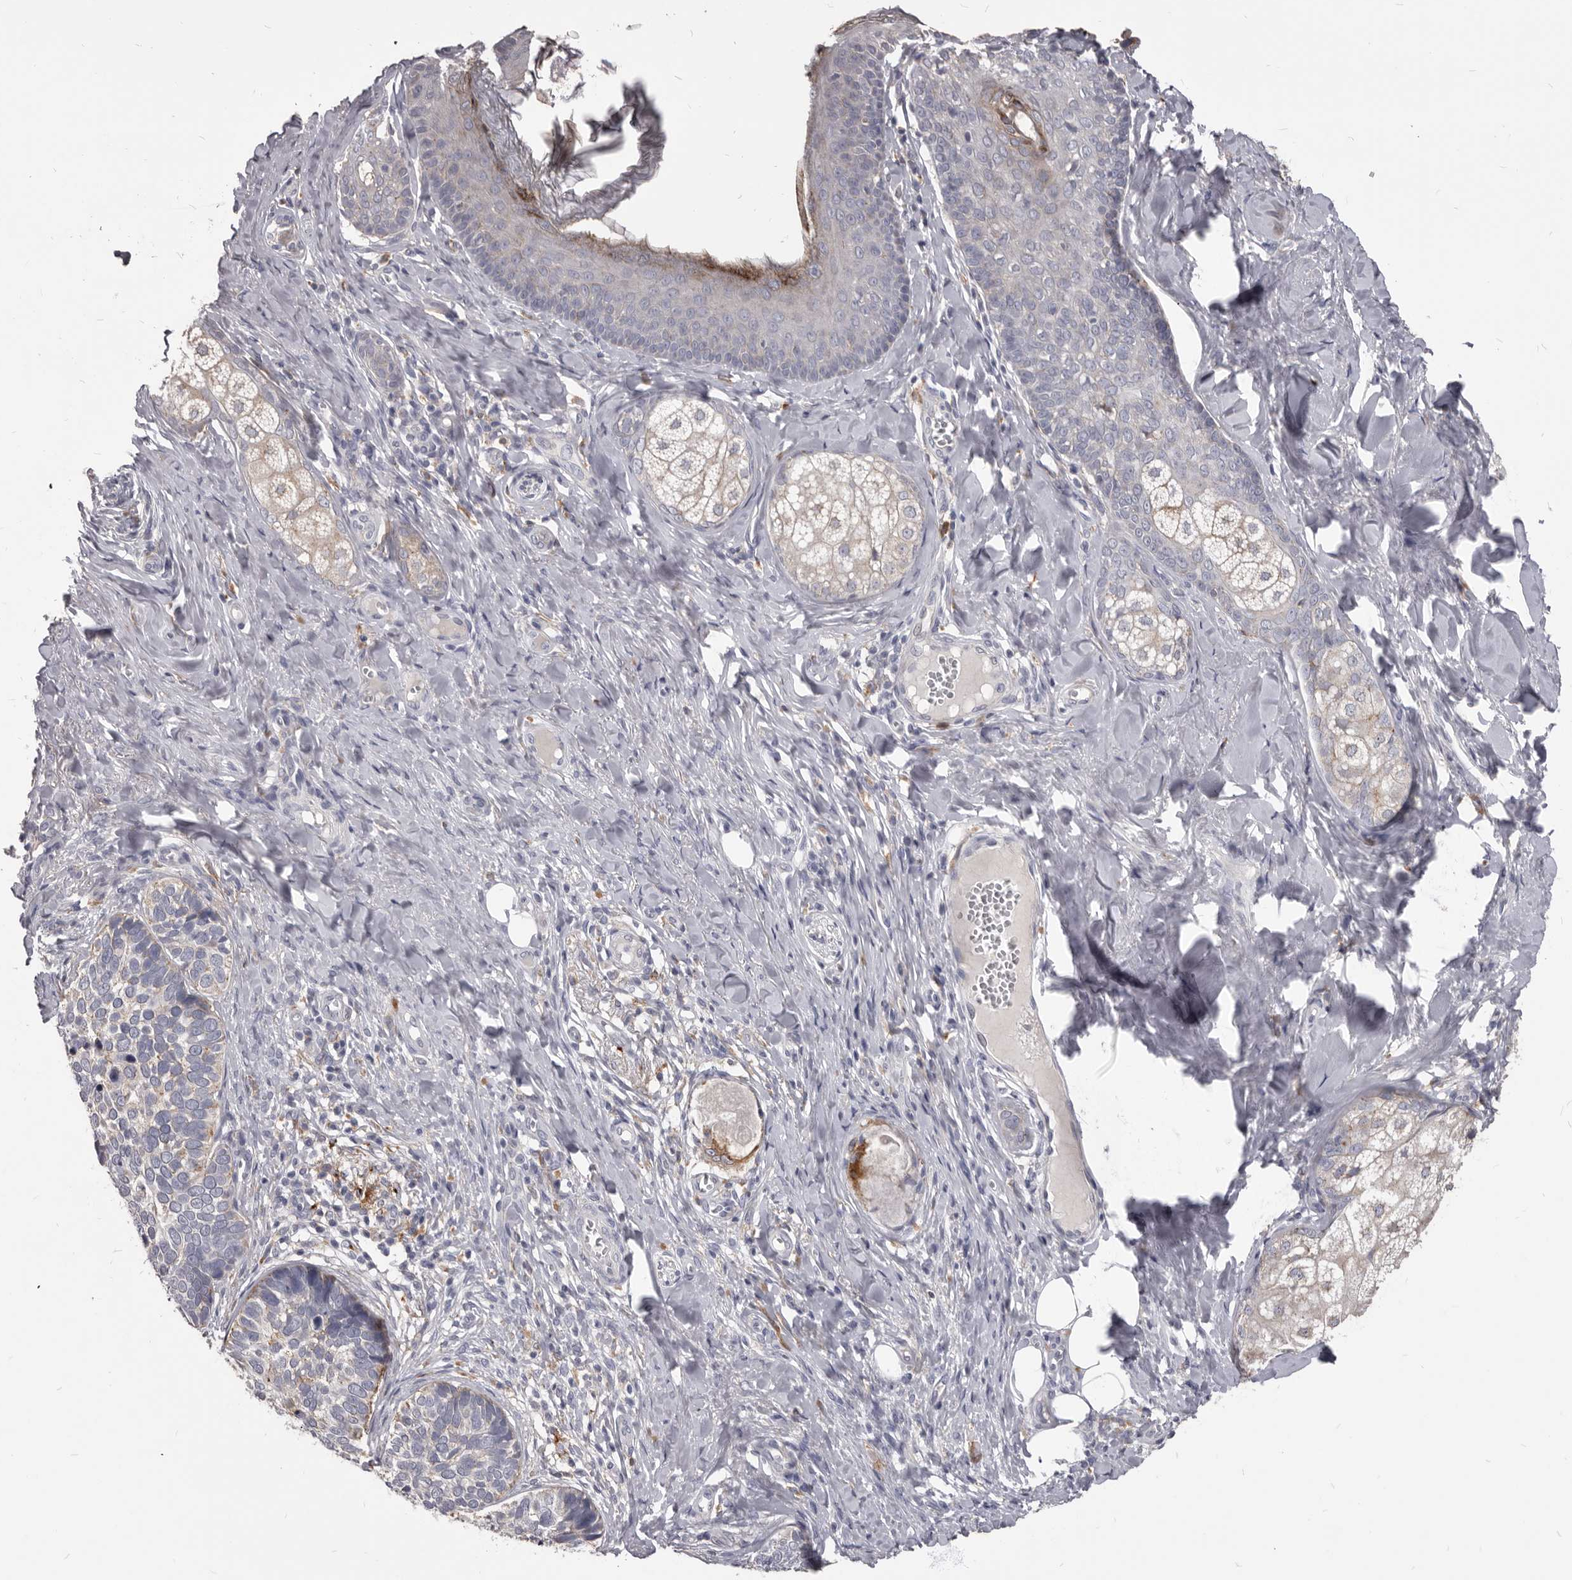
{"staining": {"intensity": "weak", "quantity": "25%-75%", "location": "cytoplasmic/membranous"}, "tissue": "skin cancer", "cell_type": "Tumor cells", "image_type": "cancer", "snomed": [{"axis": "morphology", "description": "Basal cell carcinoma"}, {"axis": "topography", "description": "Skin"}], "caption": "This image shows skin basal cell carcinoma stained with immunohistochemistry to label a protein in brown. The cytoplasmic/membranous of tumor cells show weak positivity for the protein. Nuclei are counter-stained blue.", "gene": "PI4K2A", "patient": {"sex": "male", "age": 62}}